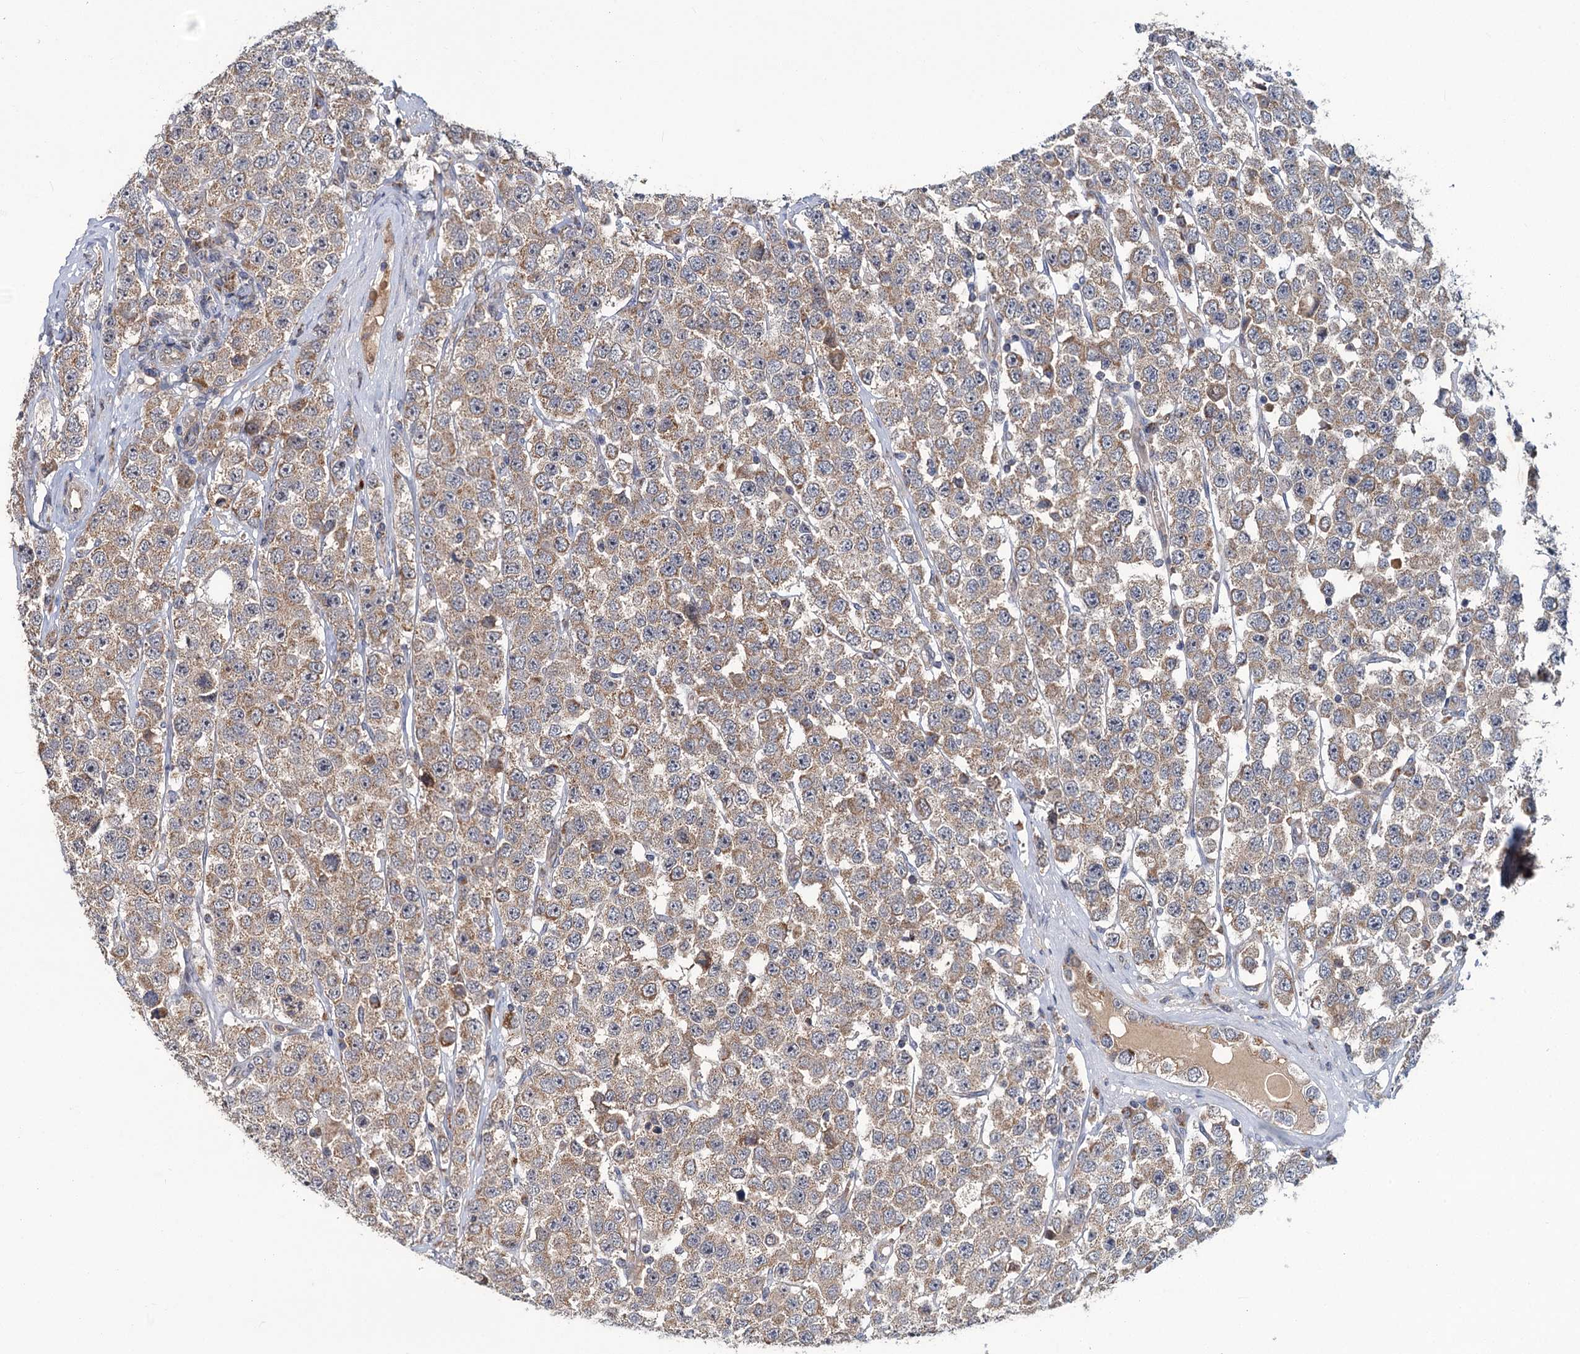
{"staining": {"intensity": "weak", "quantity": ">75%", "location": "cytoplasmic/membranous"}, "tissue": "testis cancer", "cell_type": "Tumor cells", "image_type": "cancer", "snomed": [{"axis": "morphology", "description": "Seminoma, NOS"}, {"axis": "topography", "description": "Testis"}], "caption": "Protein expression analysis of human testis seminoma reveals weak cytoplasmic/membranous staining in about >75% of tumor cells. (brown staining indicates protein expression, while blue staining denotes nuclei).", "gene": "DYNC2H1", "patient": {"sex": "male", "age": 28}}